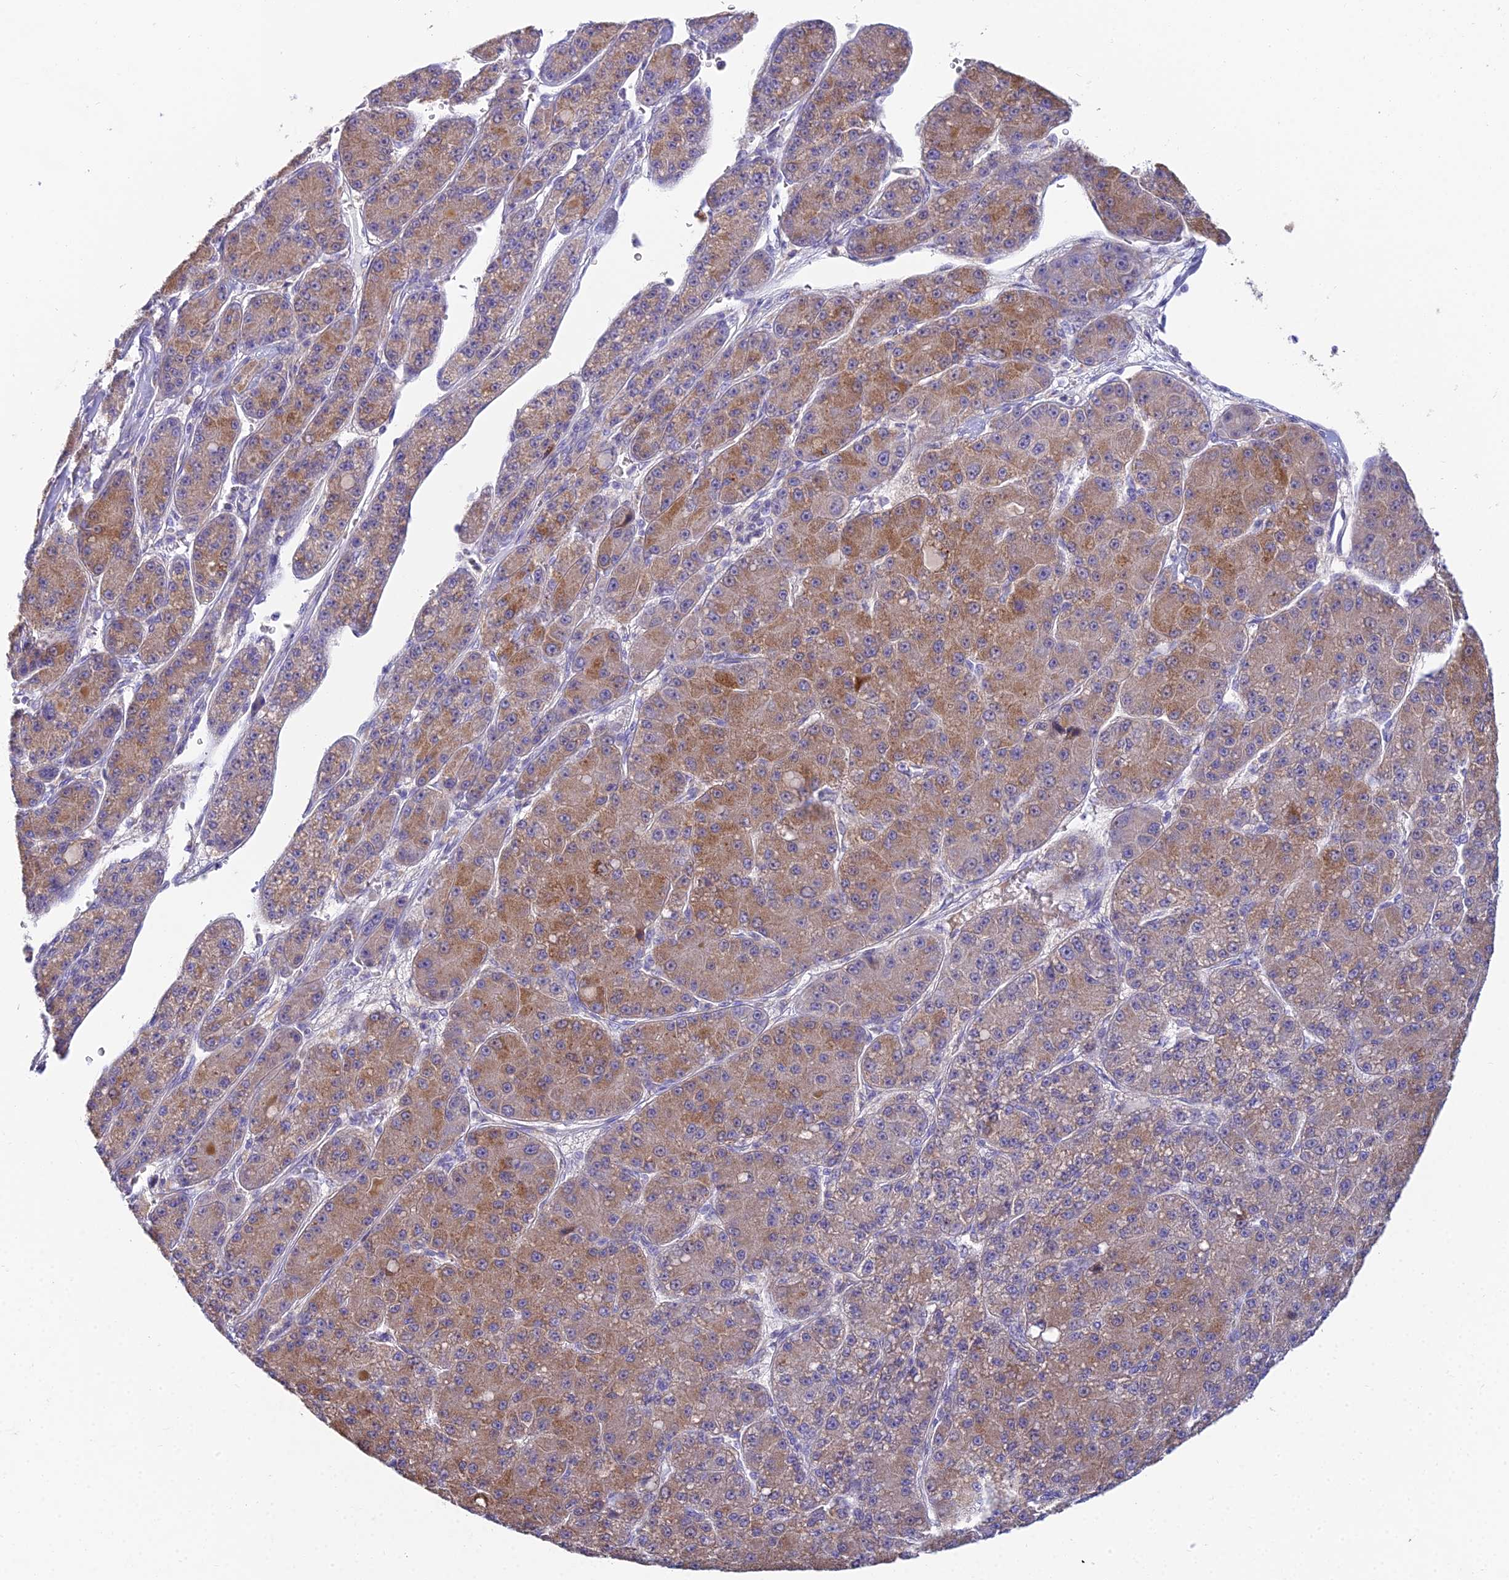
{"staining": {"intensity": "moderate", "quantity": ">75%", "location": "cytoplasmic/membranous"}, "tissue": "liver cancer", "cell_type": "Tumor cells", "image_type": "cancer", "snomed": [{"axis": "morphology", "description": "Carcinoma, Hepatocellular, NOS"}, {"axis": "topography", "description": "Liver"}], "caption": "IHC (DAB) staining of human hepatocellular carcinoma (liver) exhibits moderate cytoplasmic/membranous protein staining in about >75% of tumor cells.", "gene": "CFAP206", "patient": {"sex": "male", "age": 67}}